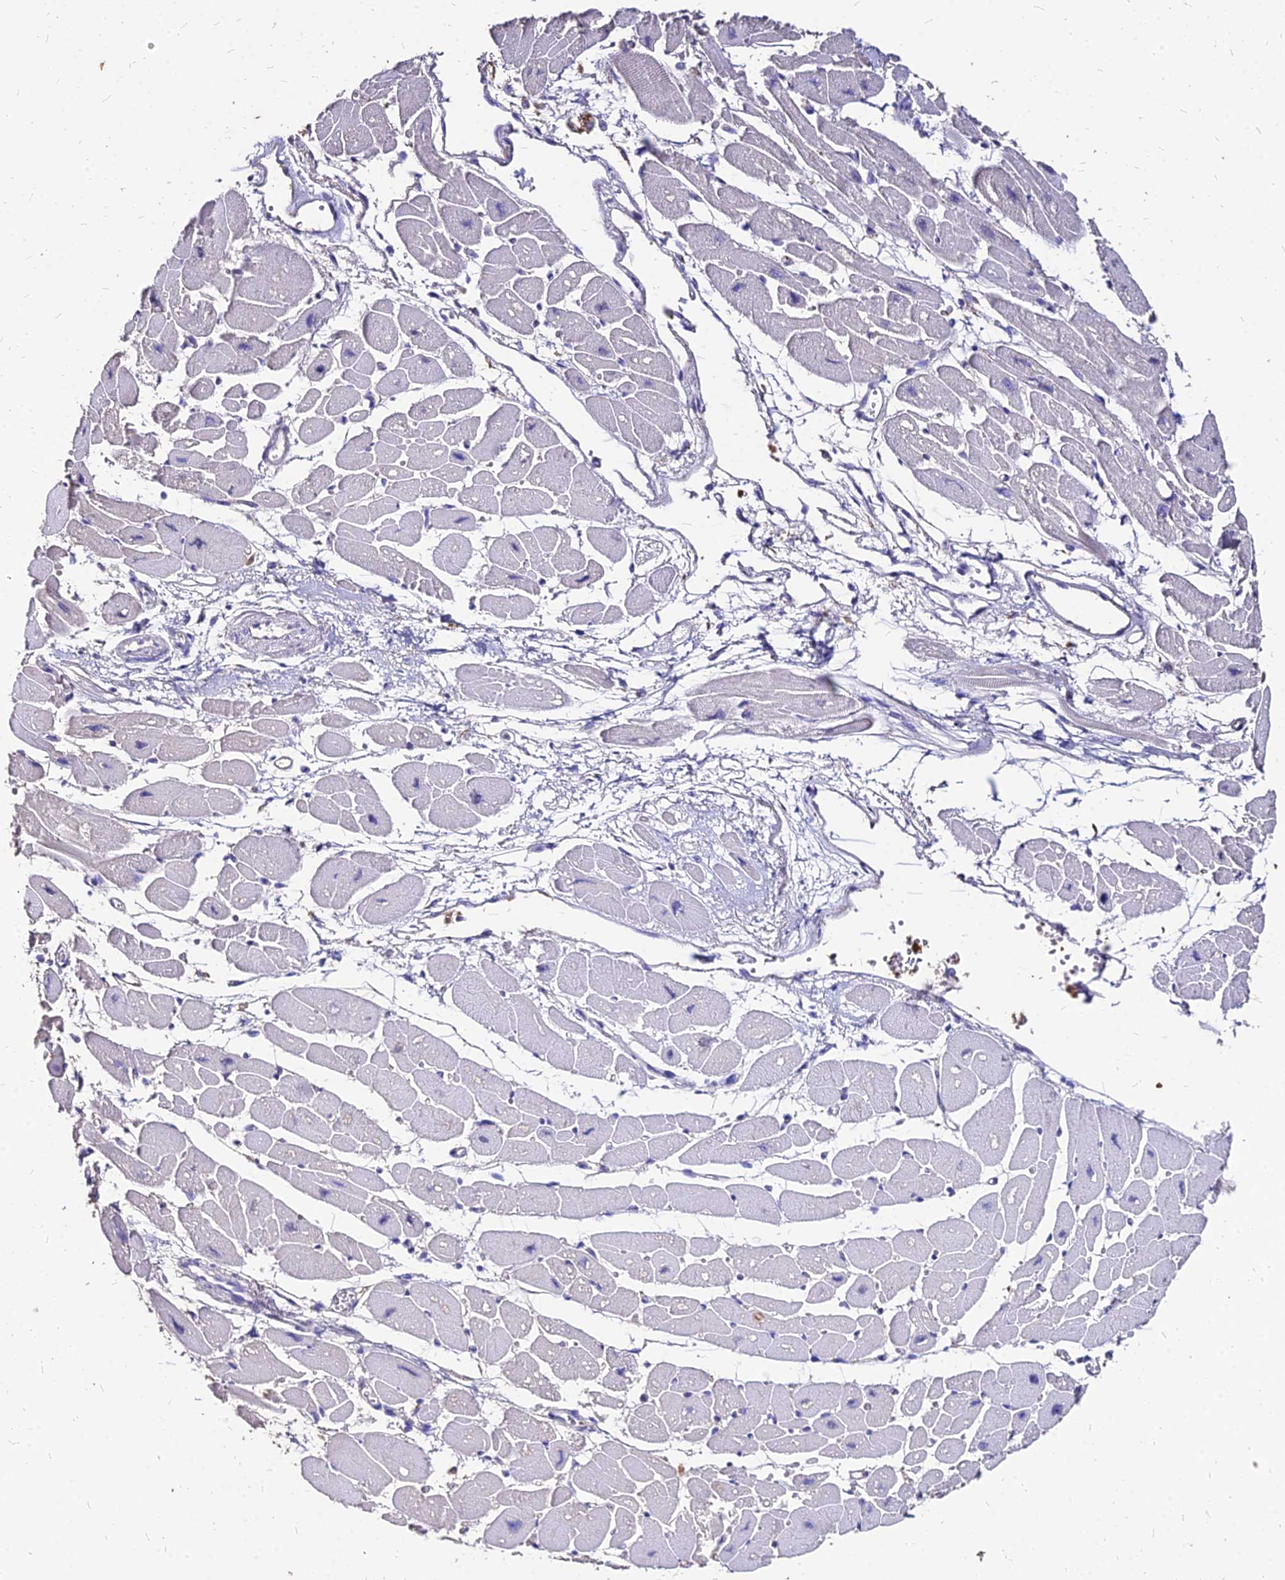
{"staining": {"intensity": "negative", "quantity": "none", "location": "none"}, "tissue": "heart muscle", "cell_type": "Cardiomyocytes", "image_type": "normal", "snomed": [{"axis": "morphology", "description": "Normal tissue, NOS"}, {"axis": "topography", "description": "Heart"}], "caption": "Immunohistochemistry of normal human heart muscle shows no expression in cardiomyocytes. (DAB IHC visualized using brightfield microscopy, high magnification).", "gene": "NME5", "patient": {"sex": "female", "age": 54}}